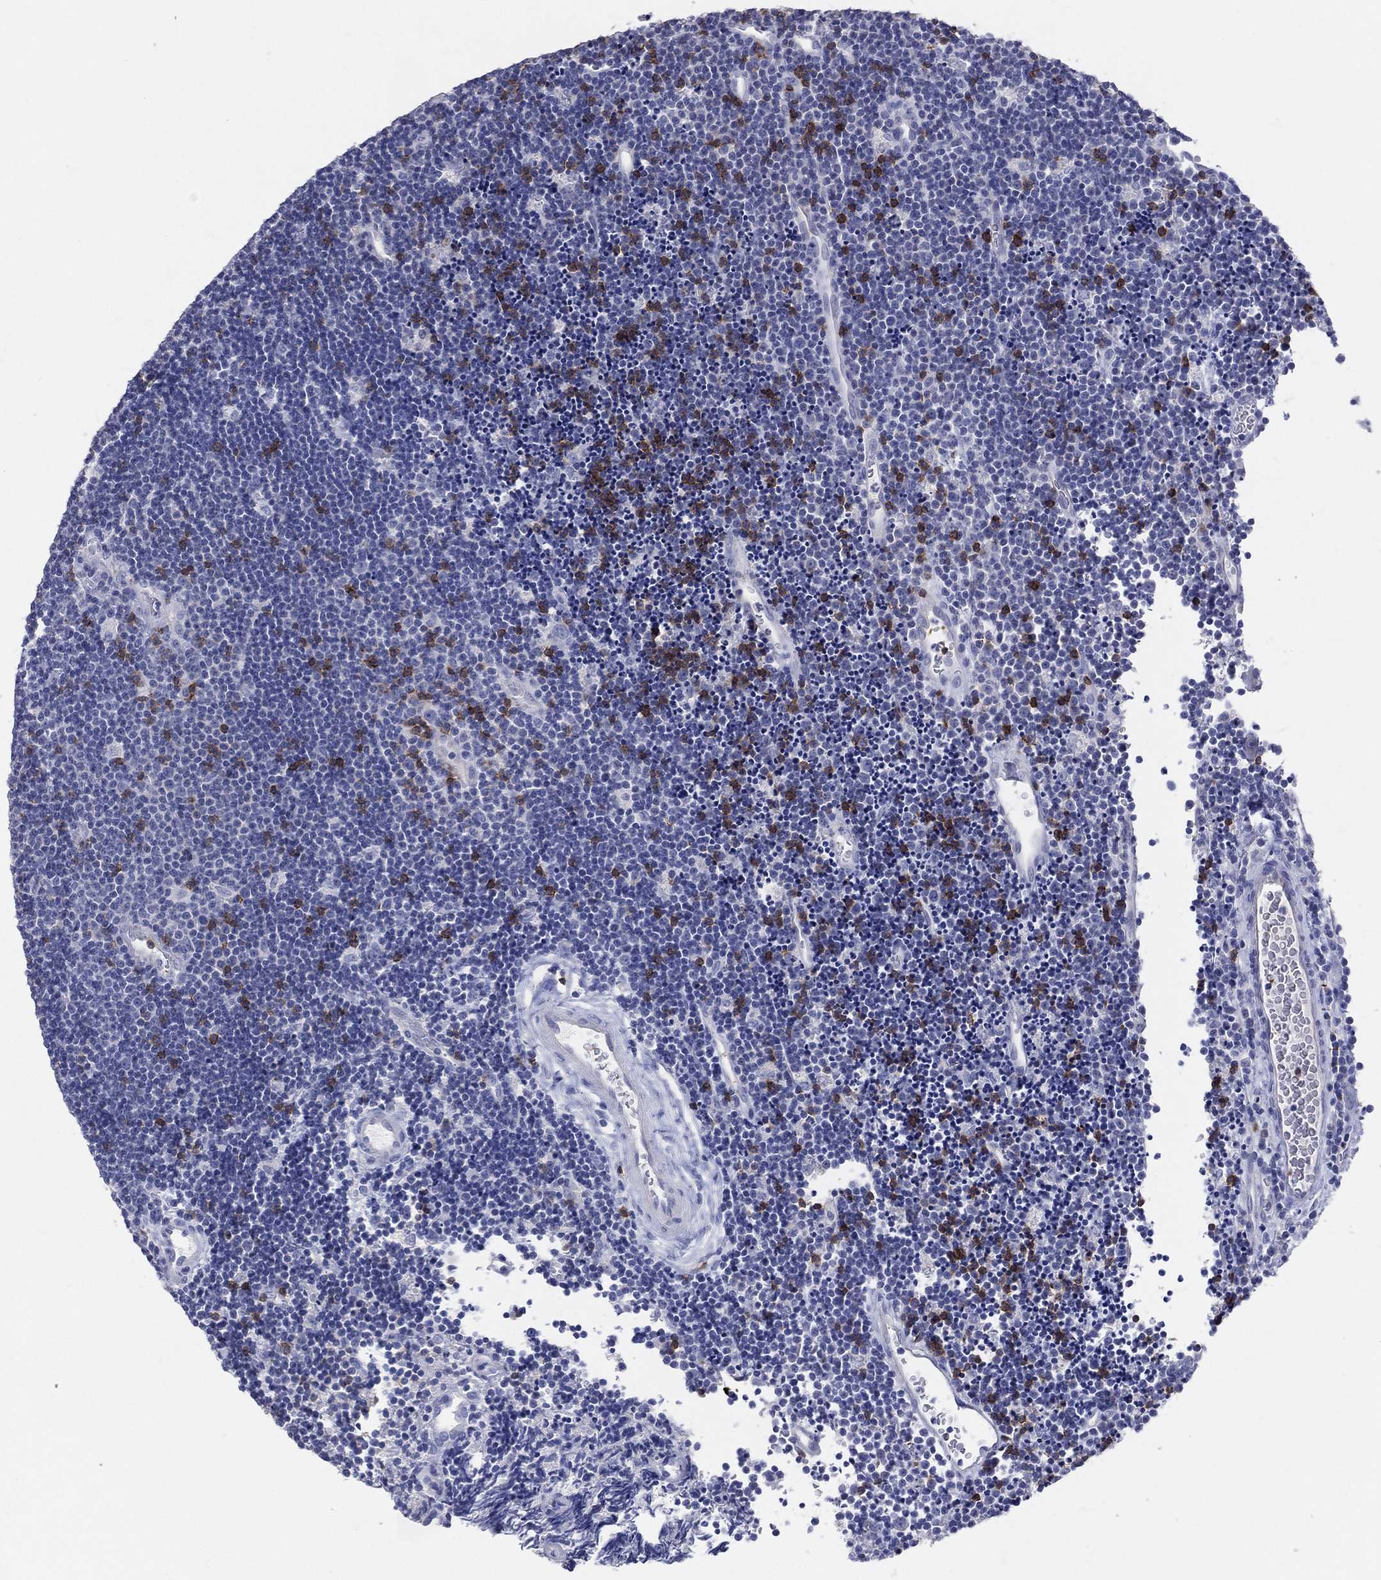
{"staining": {"intensity": "moderate", "quantity": "<25%", "location": "cytoplasmic/membranous"}, "tissue": "lymphoma", "cell_type": "Tumor cells", "image_type": "cancer", "snomed": [{"axis": "morphology", "description": "Malignant lymphoma, non-Hodgkin's type, Low grade"}, {"axis": "topography", "description": "Brain"}], "caption": "Protein analysis of lymphoma tissue displays moderate cytoplasmic/membranous staining in approximately <25% of tumor cells.", "gene": "LAT", "patient": {"sex": "female", "age": 66}}